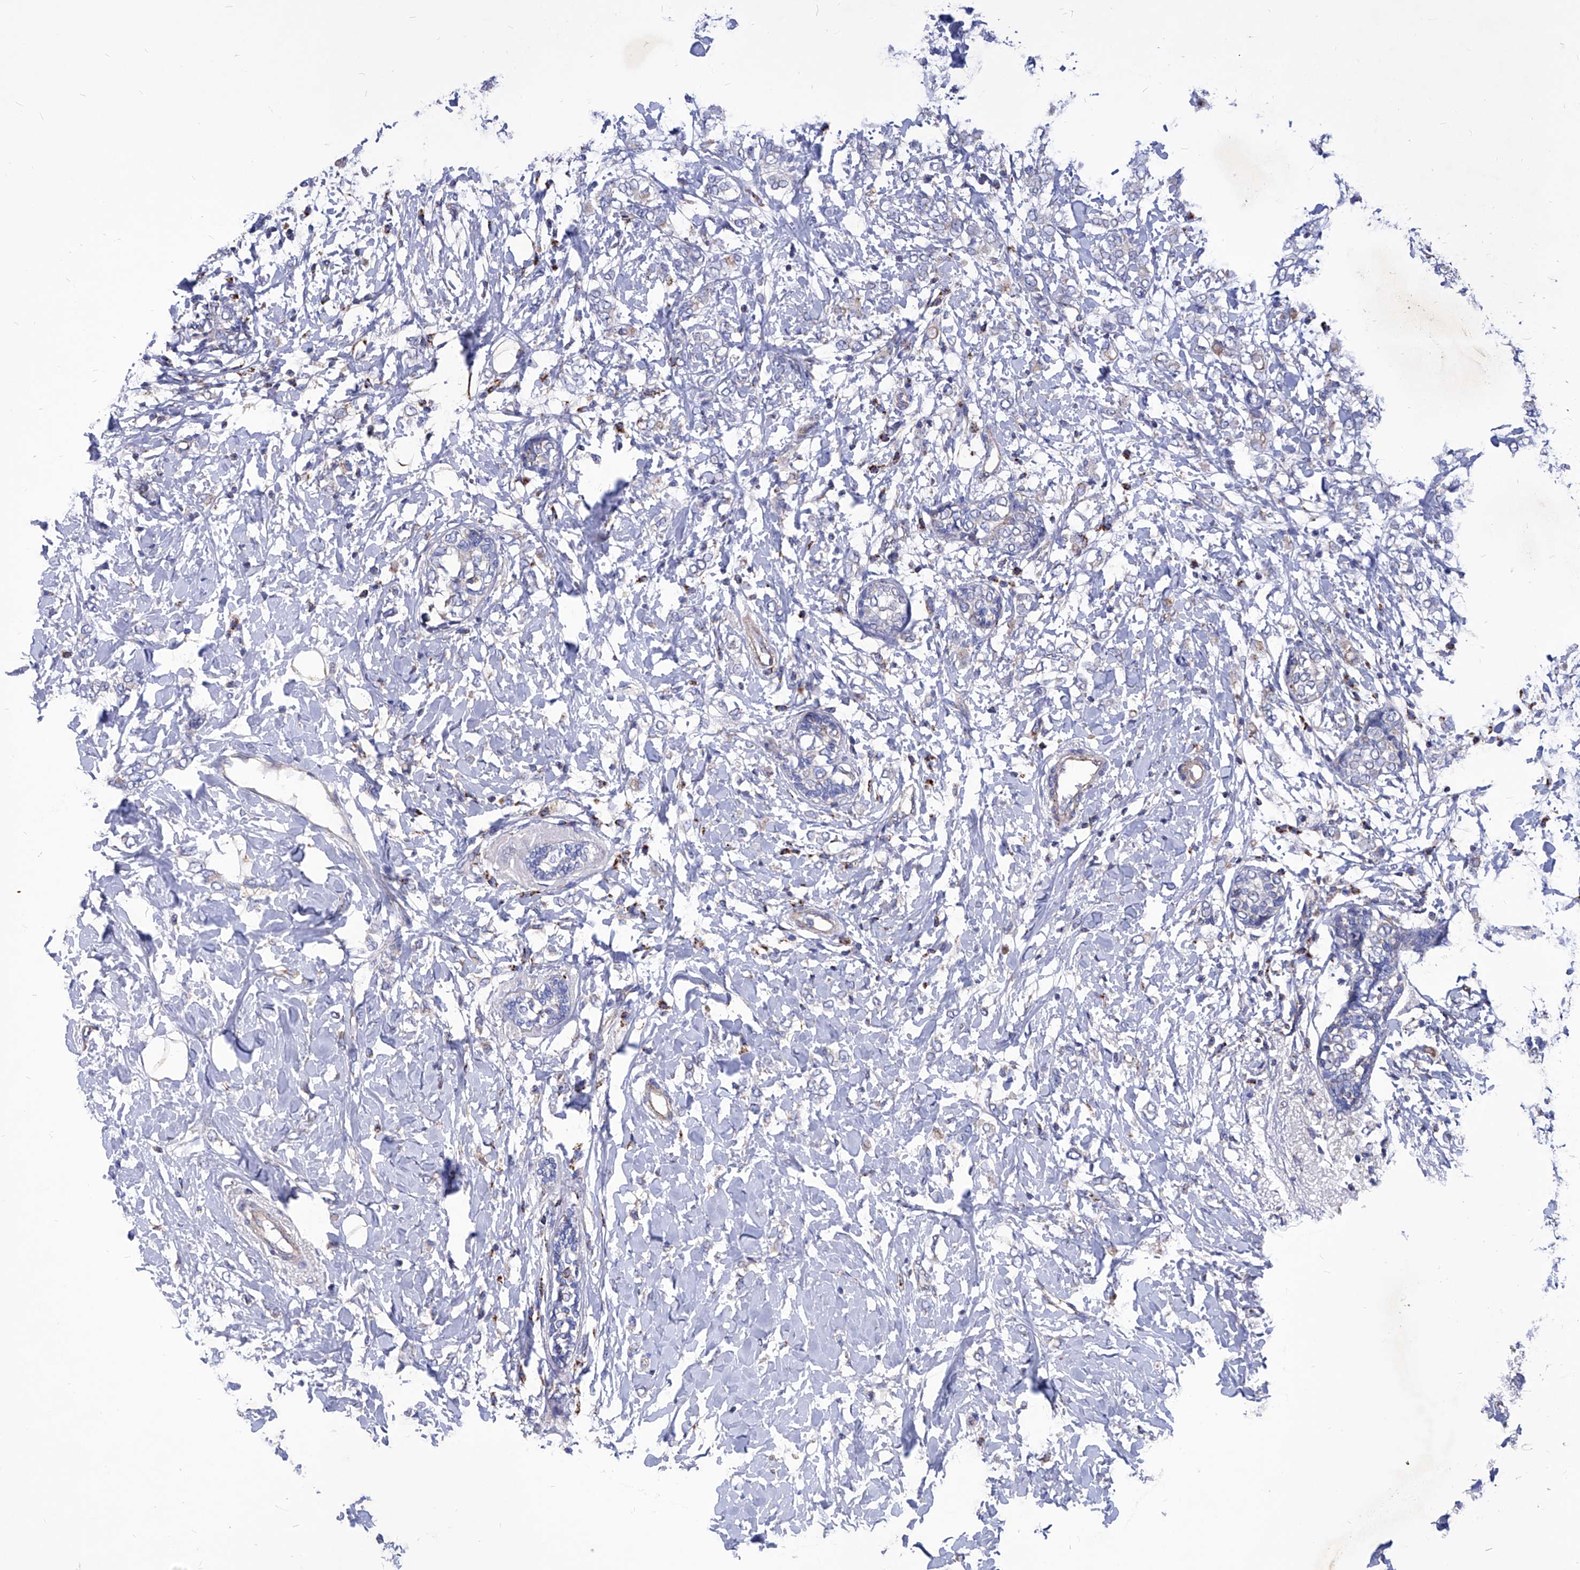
{"staining": {"intensity": "negative", "quantity": "none", "location": "none"}, "tissue": "breast cancer", "cell_type": "Tumor cells", "image_type": "cancer", "snomed": [{"axis": "morphology", "description": "Normal tissue, NOS"}, {"axis": "morphology", "description": "Lobular carcinoma"}, {"axis": "topography", "description": "Breast"}], "caption": "Micrograph shows no protein expression in tumor cells of breast cancer tissue.", "gene": "HRNR", "patient": {"sex": "female", "age": 47}}